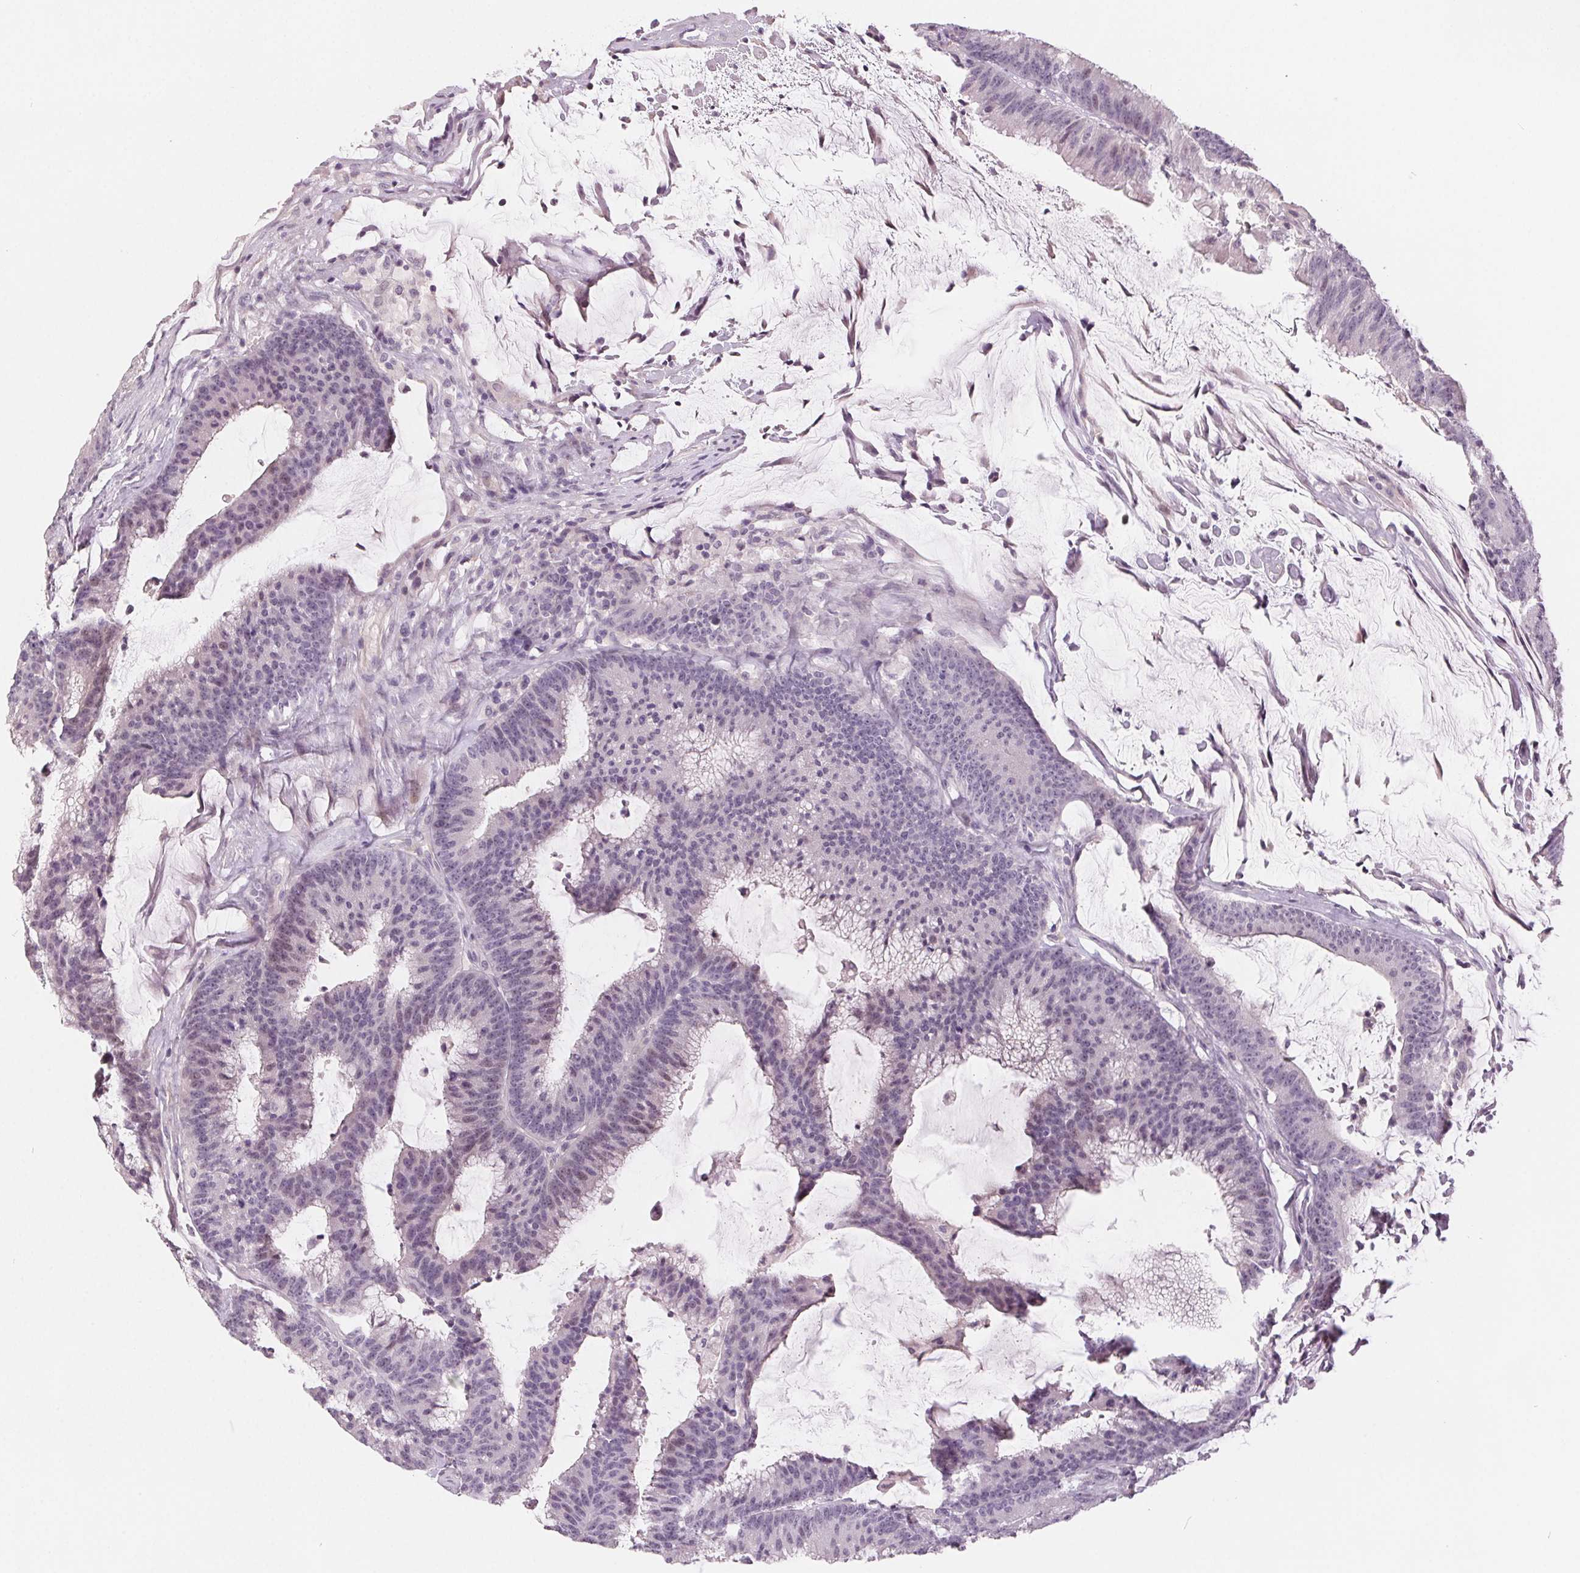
{"staining": {"intensity": "negative", "quantity": "none", "location": "none"}, "tissue": "colorectal cancer", "cell_type": "Tumor cells", "image_type": "cancer", "snomed": [{"axis": "morphology", "description": "Adenocarcinoma, NOS"}, {"axis": "topography", "description": "Colon"}], "caption": "This is an immunohistochemistry photomicrograph of human adenocarcinoma (colorectal). There is no staining in tumor cells.", "gene": "ZBBX", "patient": {"sex": "female", "age": 78}}